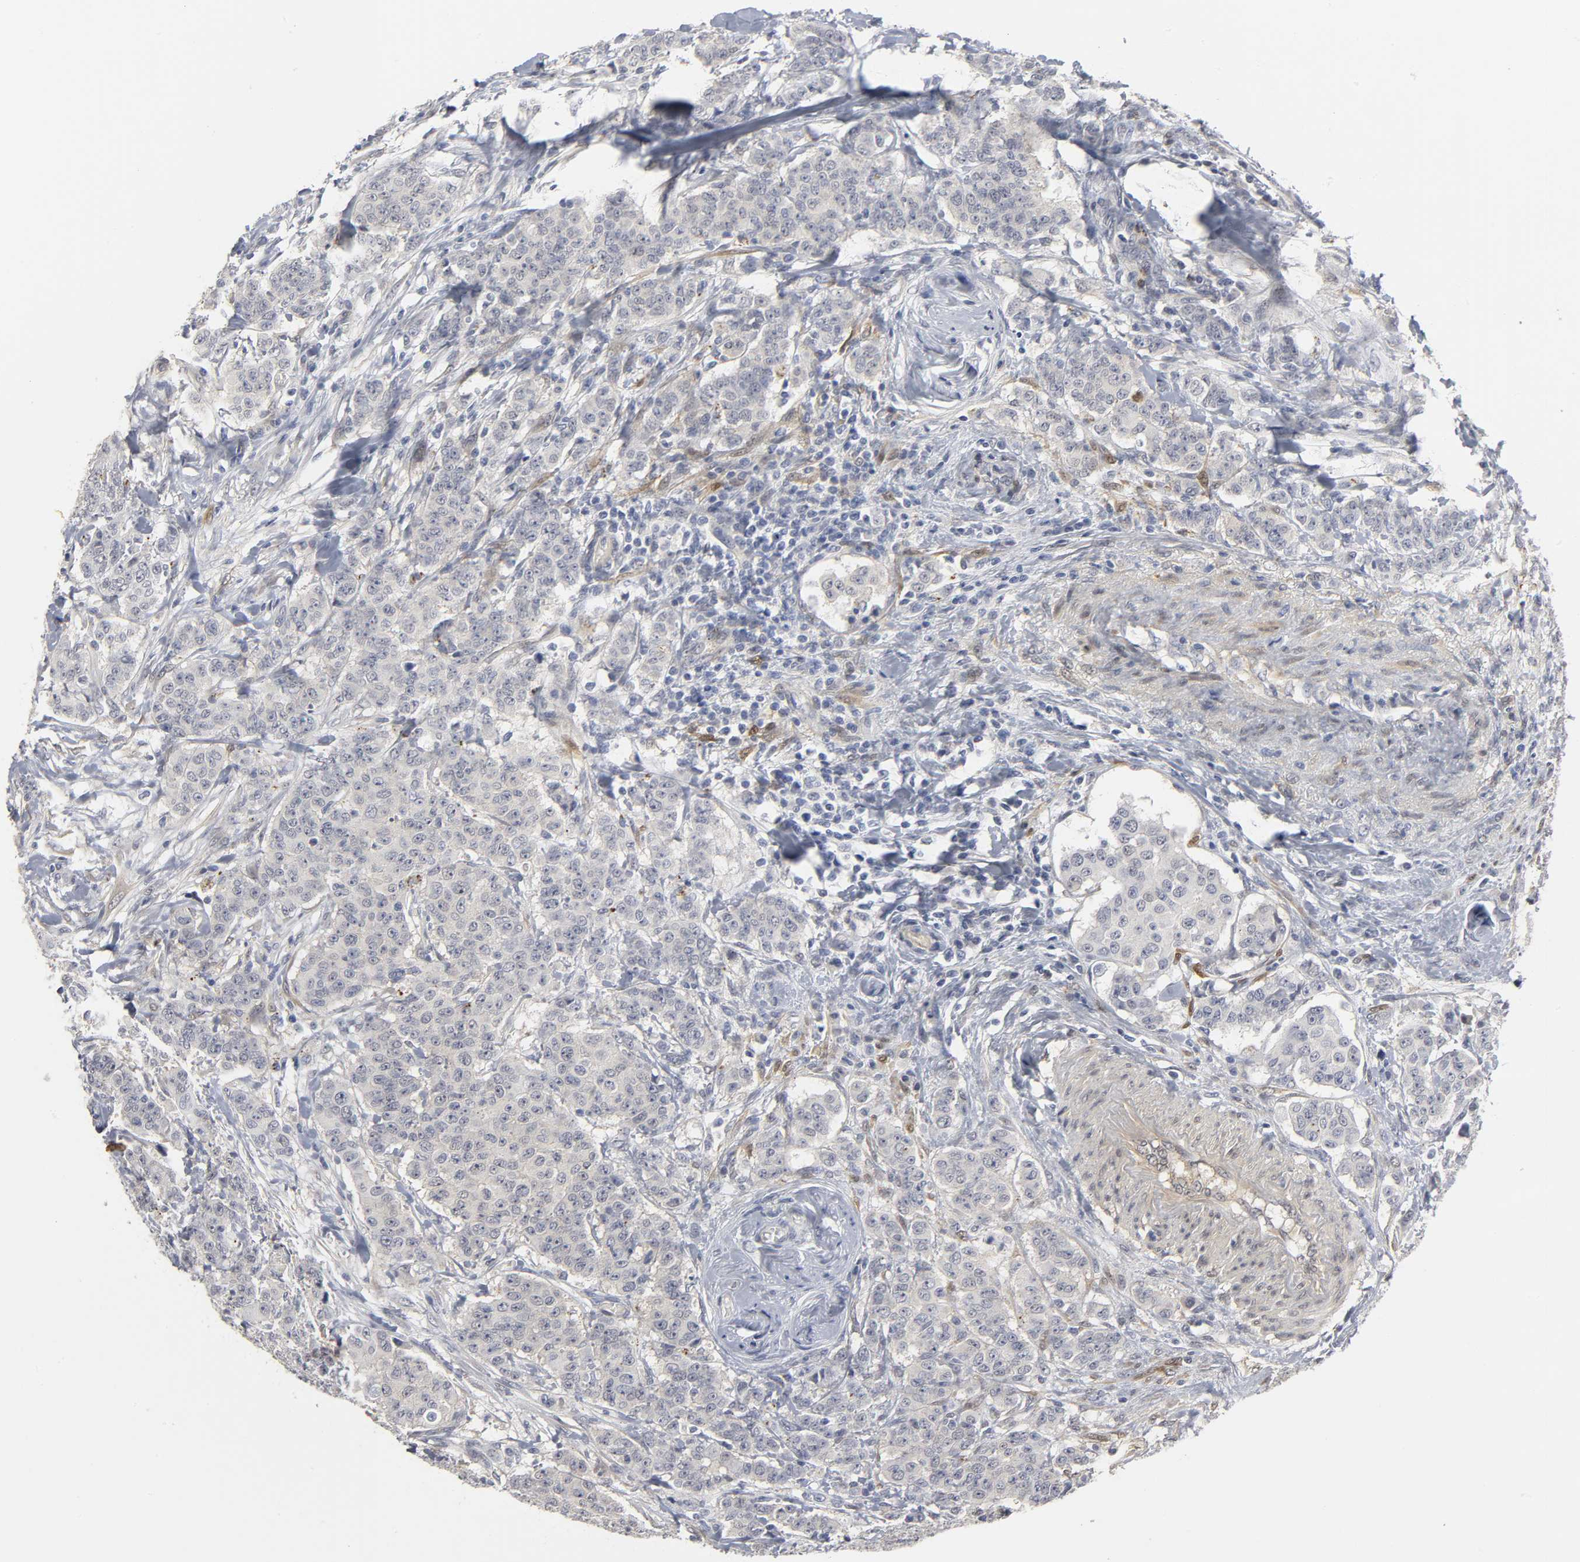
{"staining": {"intensity": "weak", "quantity": "25%-75%", "location": "cytoplasmic/membranous"}, "tissue": "breast cancer", "cell_type": "Tumor cells", "image_type": "cancer", "snomed": [{"axis": "morphology", "description": "Duct carcinoma"}, {"axis": "topography", "description": "Breast"}], "caption": "IHC staining of breast intraductal carcinoma, which demonstrates low levels of weak cytoplasmic/membranous positivity in approximately 25%-75% of tumor cells indicating weak cytoplasmic/membranous protein expression. The staining was performed using DAB (brown) for protein detection and nuclei were counterstained in hematoxylin (blue).", "gene": "PDLIM3", "patient": {"sex": "female", "age": 40}}